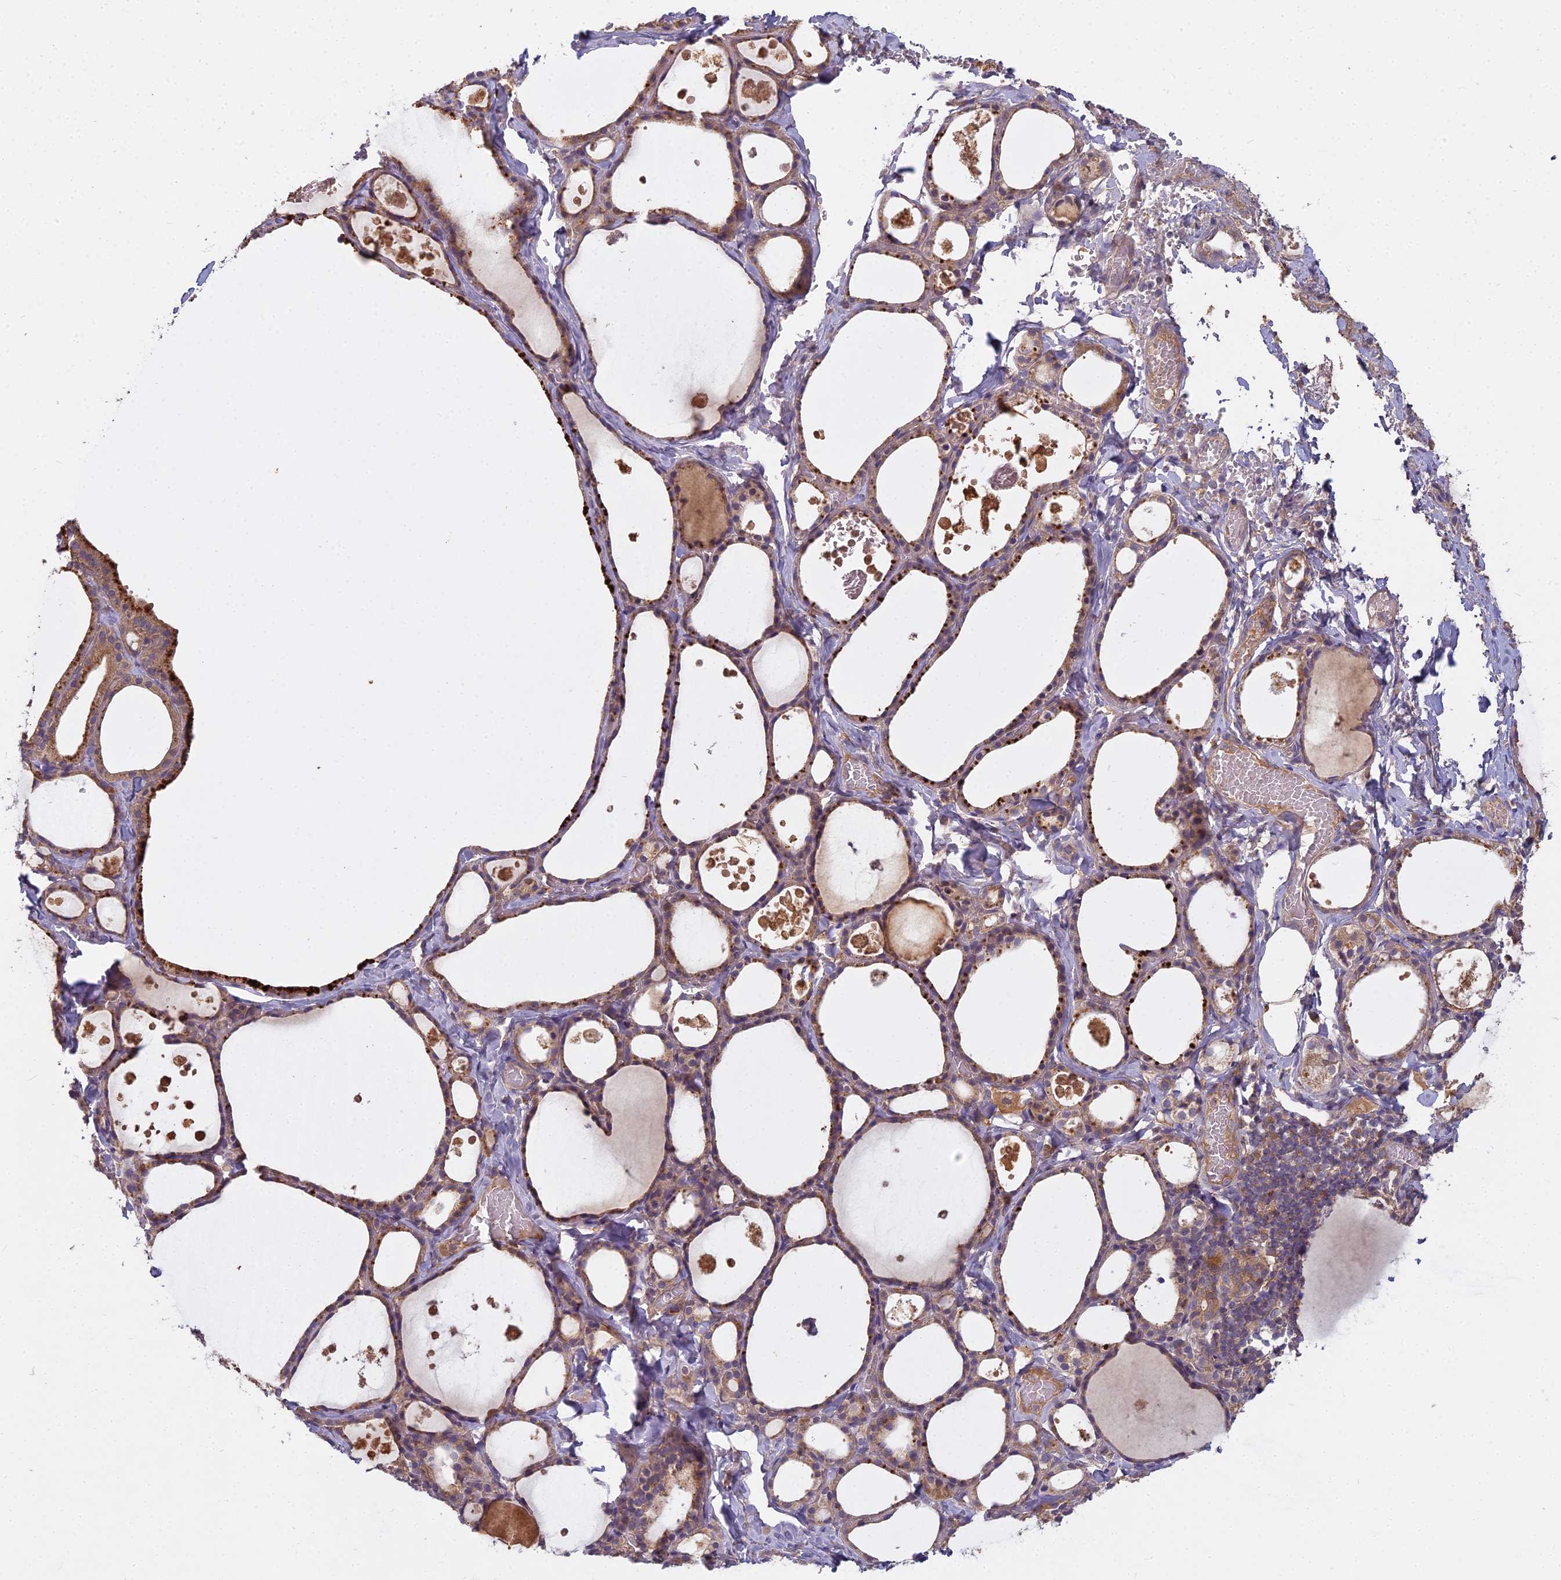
{"staining": {"intensity": "moderate", "quantity": ">75%", "location": "cytoplasmic/membranous"}, "tissue": "thyroid gland", "cell_type": "Glandular cells", "image_type": "normal", "snomed": [{"axis": "morphology", "description": "Normal tissue, NOS"}, {"axis": "topography", "description": "Thyroid gland"}], "caption": "This is an image of immunohistochemistry staining of unremarkable thyroid gland, which shows moderate staining in the cytoplasmic/membranous of glandular cells.", "gene": "CCDC167", "patient": {"sex": "male", "age": 56}}